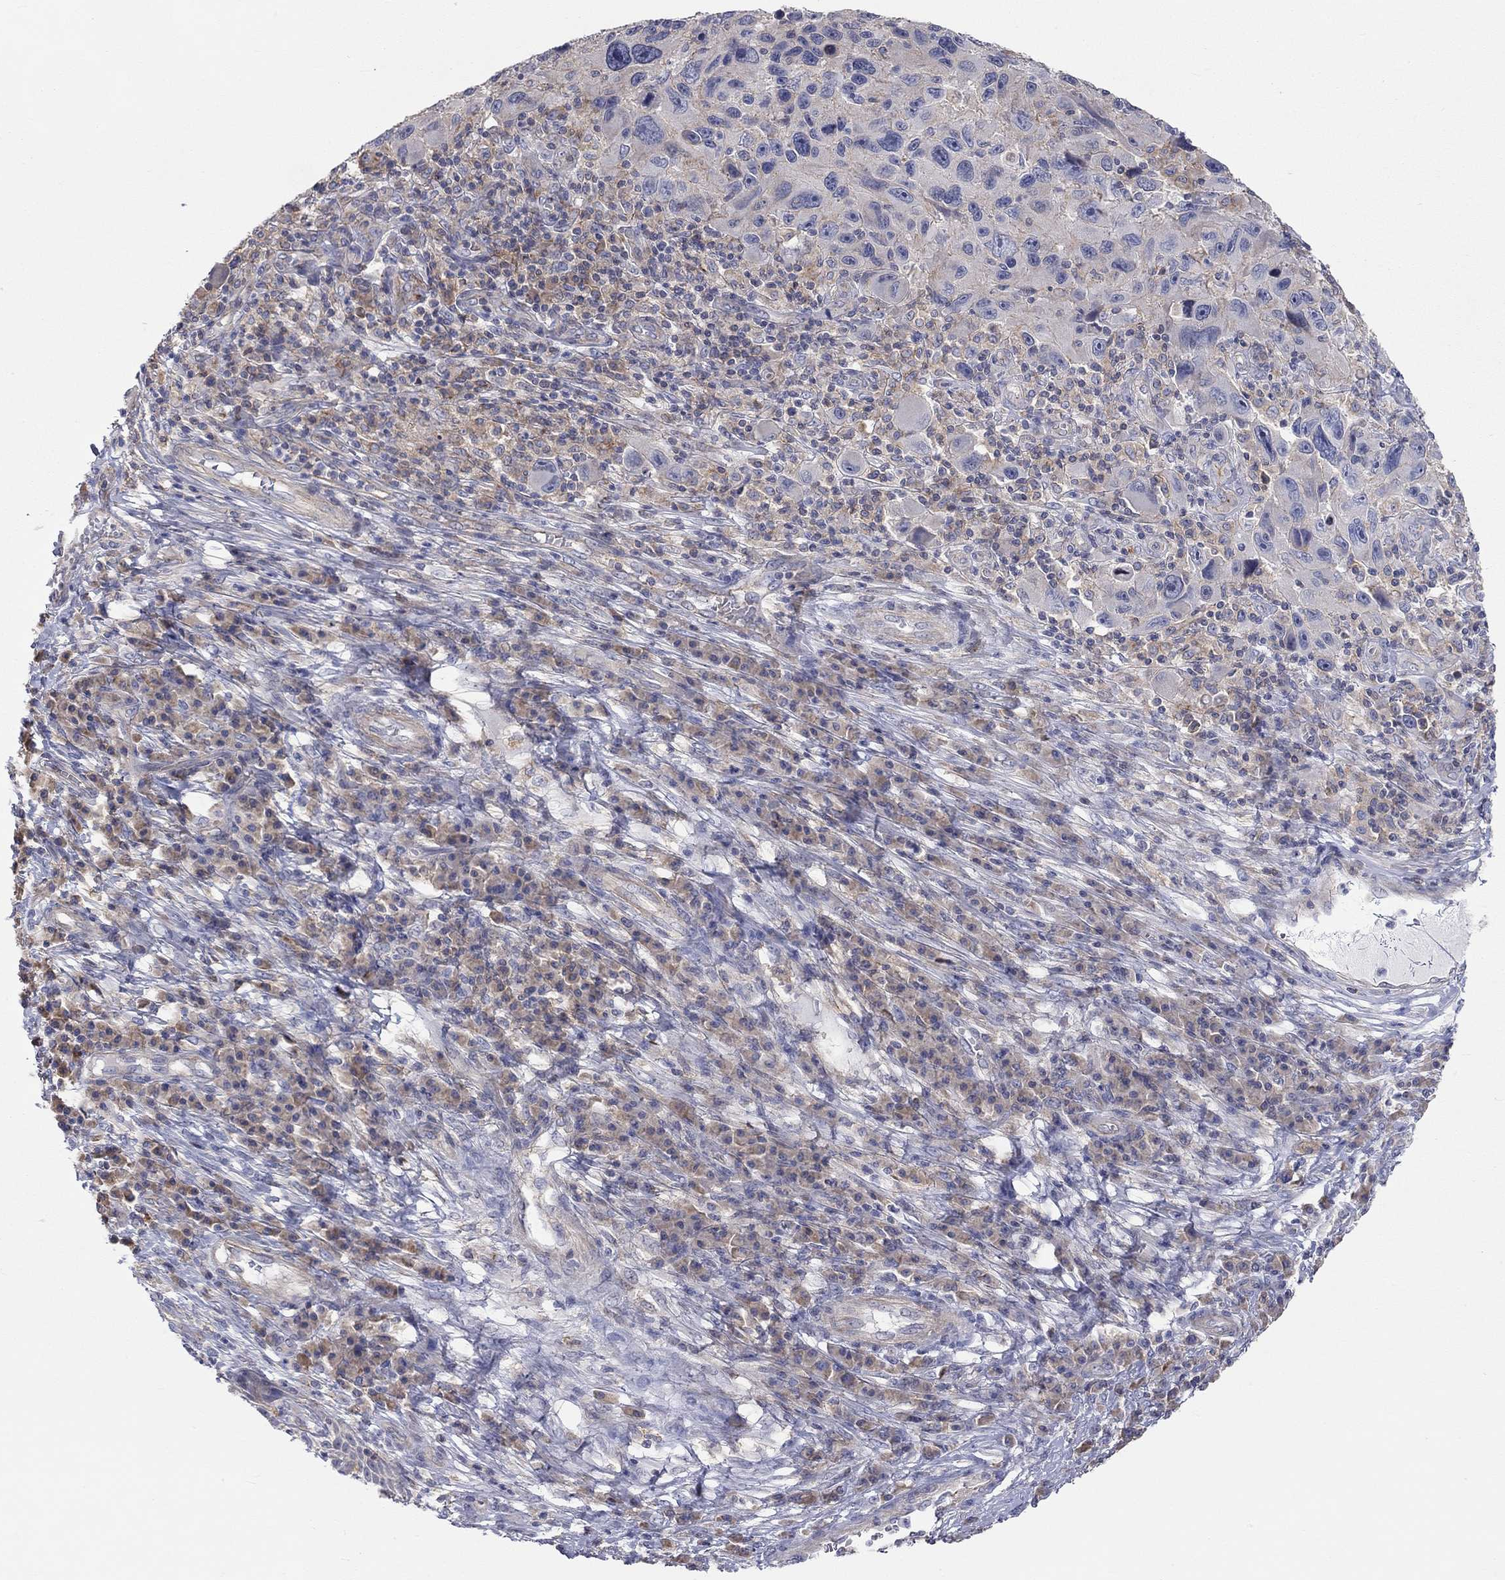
{"staining": {"intensity": "negative", "quantity": "none", "location": "none"}, "tissue": "melanoma", "cell_type": "Tumor cells", "image_type": "cancer", "snomed": [{"axis": "morphology", "description": "Malignant melanoma, NOS"}, {"axis": "topography", "description": "Skin"}], "caption": "Immunohistochemistry of human malignant melanoma displays no staining in tumor cells.", "gene": "PCDHGA10", "patient": {"sex": "male", "age": 53}}